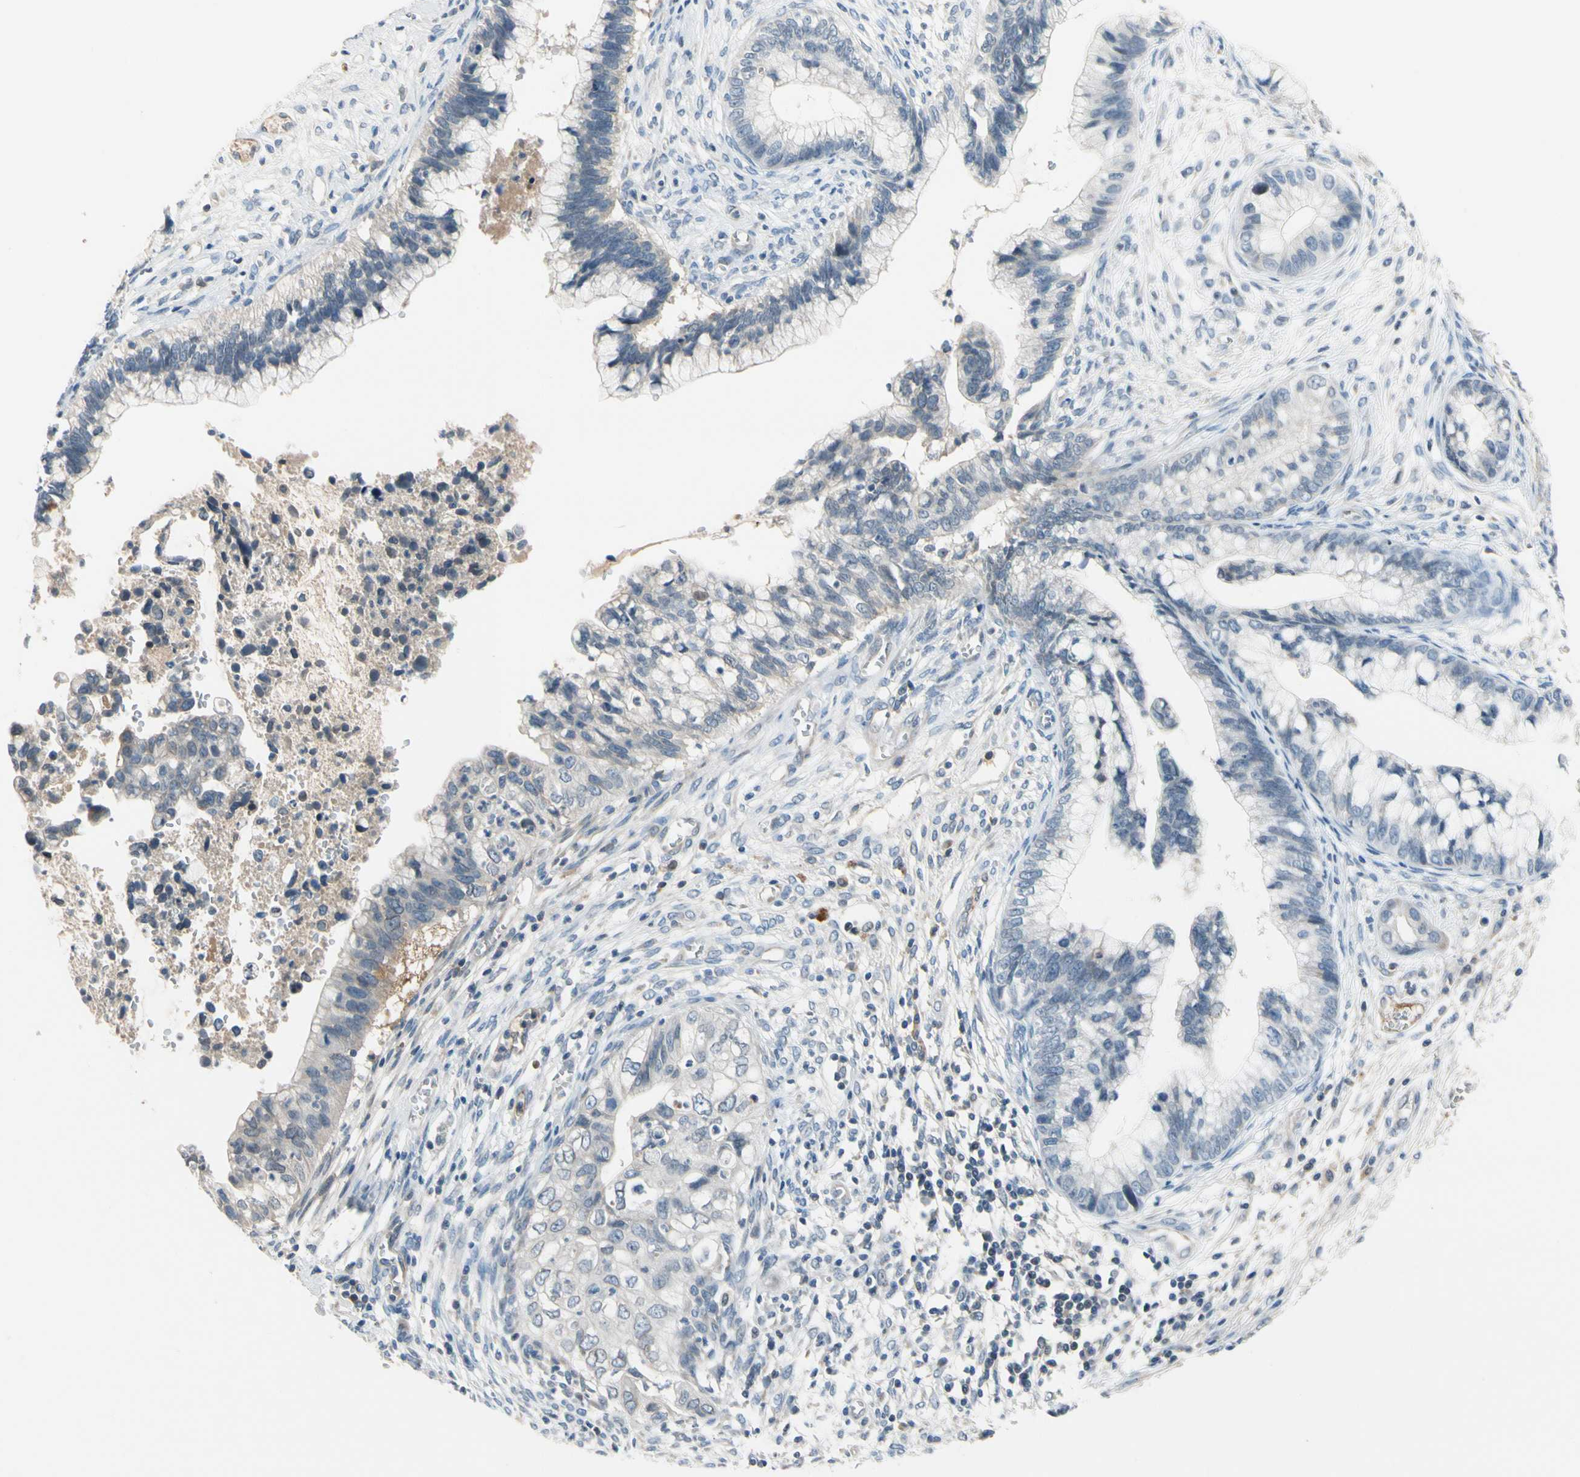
{"staining": {"intensity": "negative", "quantity": "none", "location": "none"}, "tissue": "cervical cancer", "cell_type": "Tumor cells", "image_type": "cancer", "snomed": [{"axis": "morphology", "description": "Adenocarcinoma, NOS"}, {"axis": "topography", "description": "Cervix"}], "caption": "The immunohistochemistry (IHC) micrograph has no significant staining in tumor cells of cervical adenocarcinoma tissue. (DAB (3,3'-diaminobenzidine) IHC visualized using brightfield microscopy, high magnification).", "gene": "CNDP1", "patient": {"sex": "female", "age": 44}}